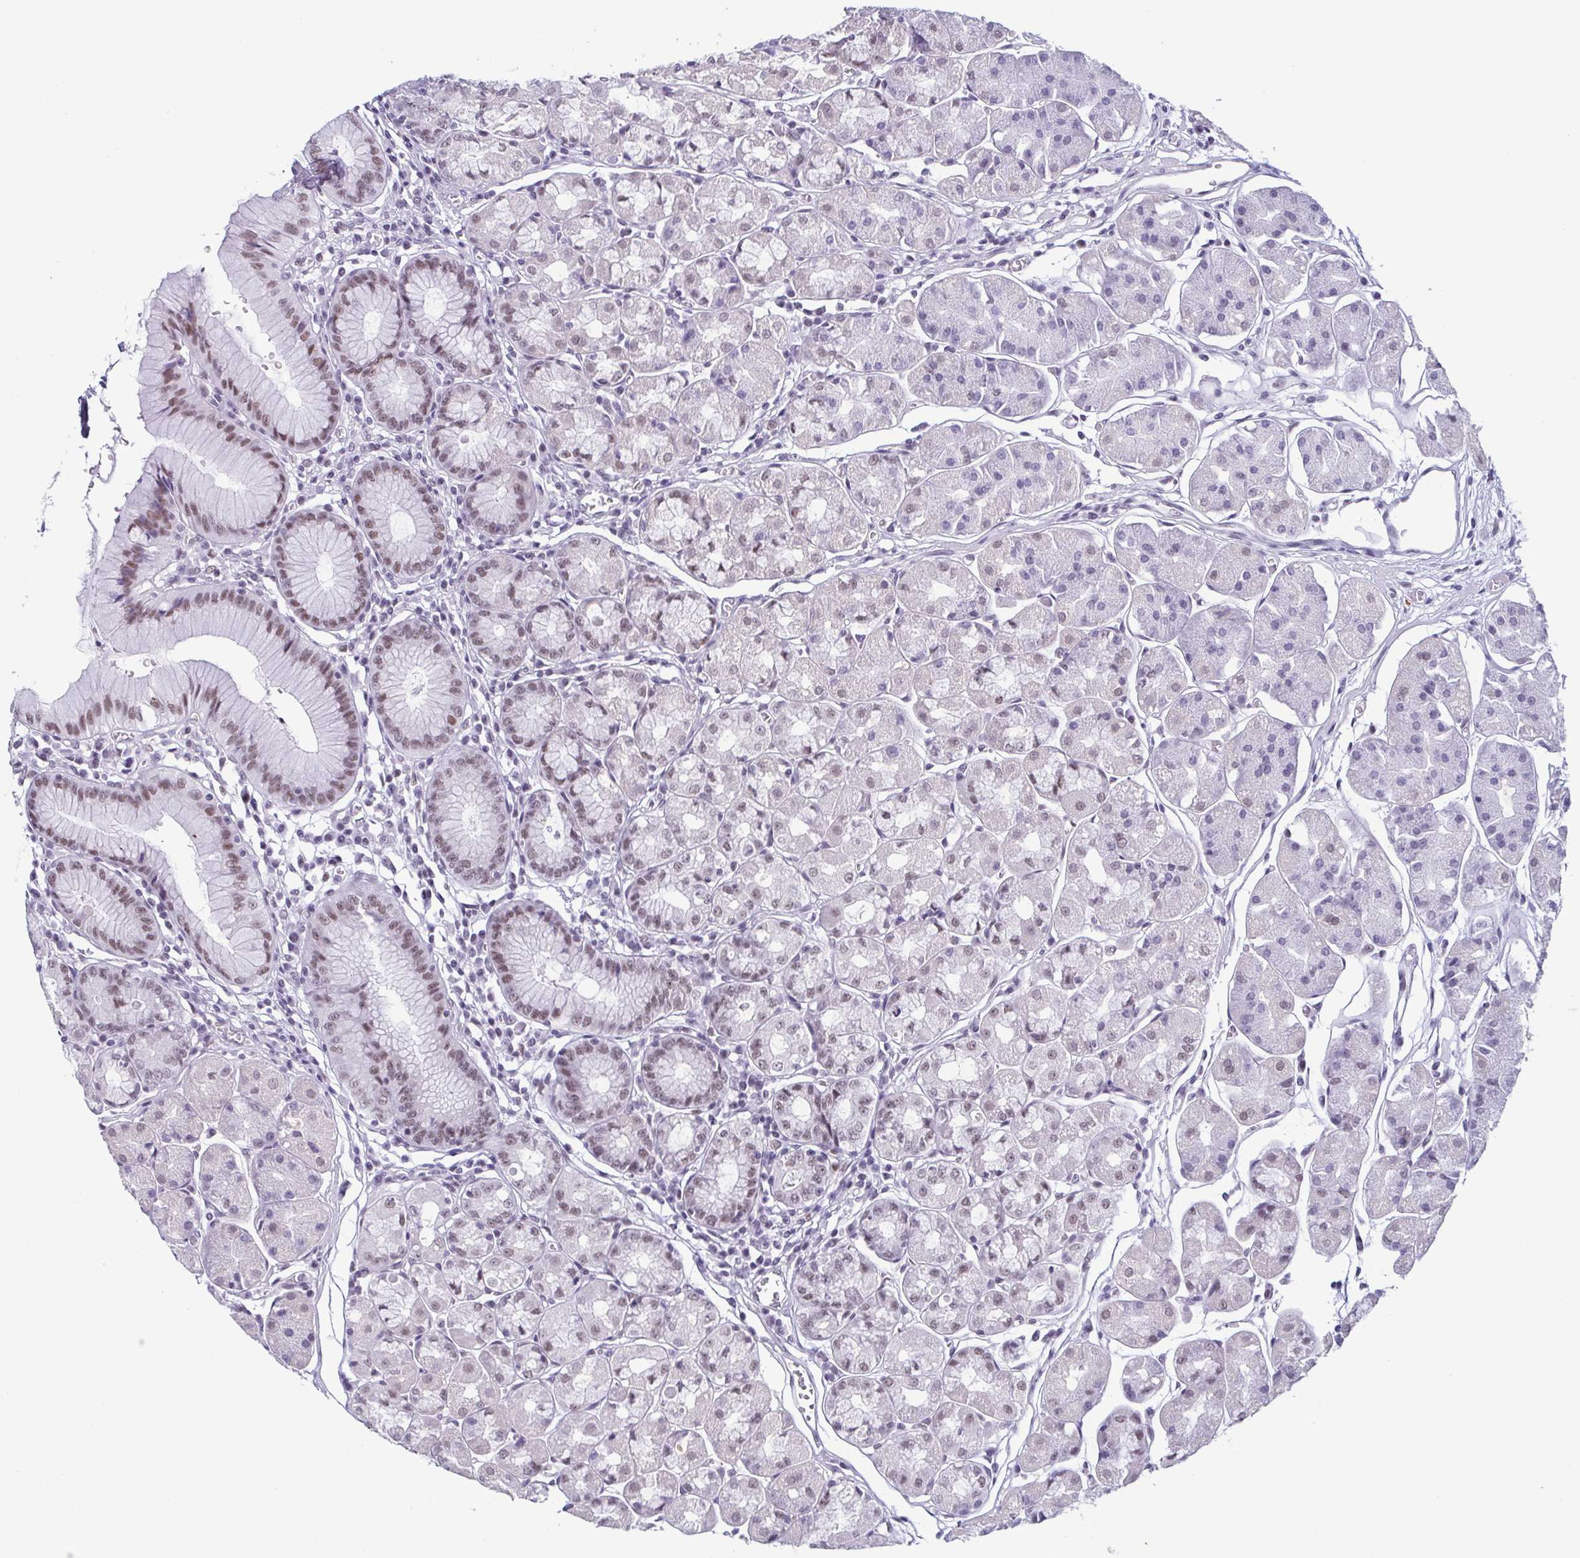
{"staining": {"intensity": "moderate", "quantity": "25%-75%", "location": "nuclear"}, "tissue": "stomach", "cell_type": "Glandular cells", "image_type": "normal", "snomed": [{"axis": "morphology", "description": "Normal tissue, NOS"}, {"axis": "topography", "description": "Stomach"}], "caption": "Stomach stained with a brown dye exhibits moderate nuclear positive staining in approximately 25%-75% of glandular cells.", "gene": "RBM7", "patient": {"sex": "male", "age": 55}}